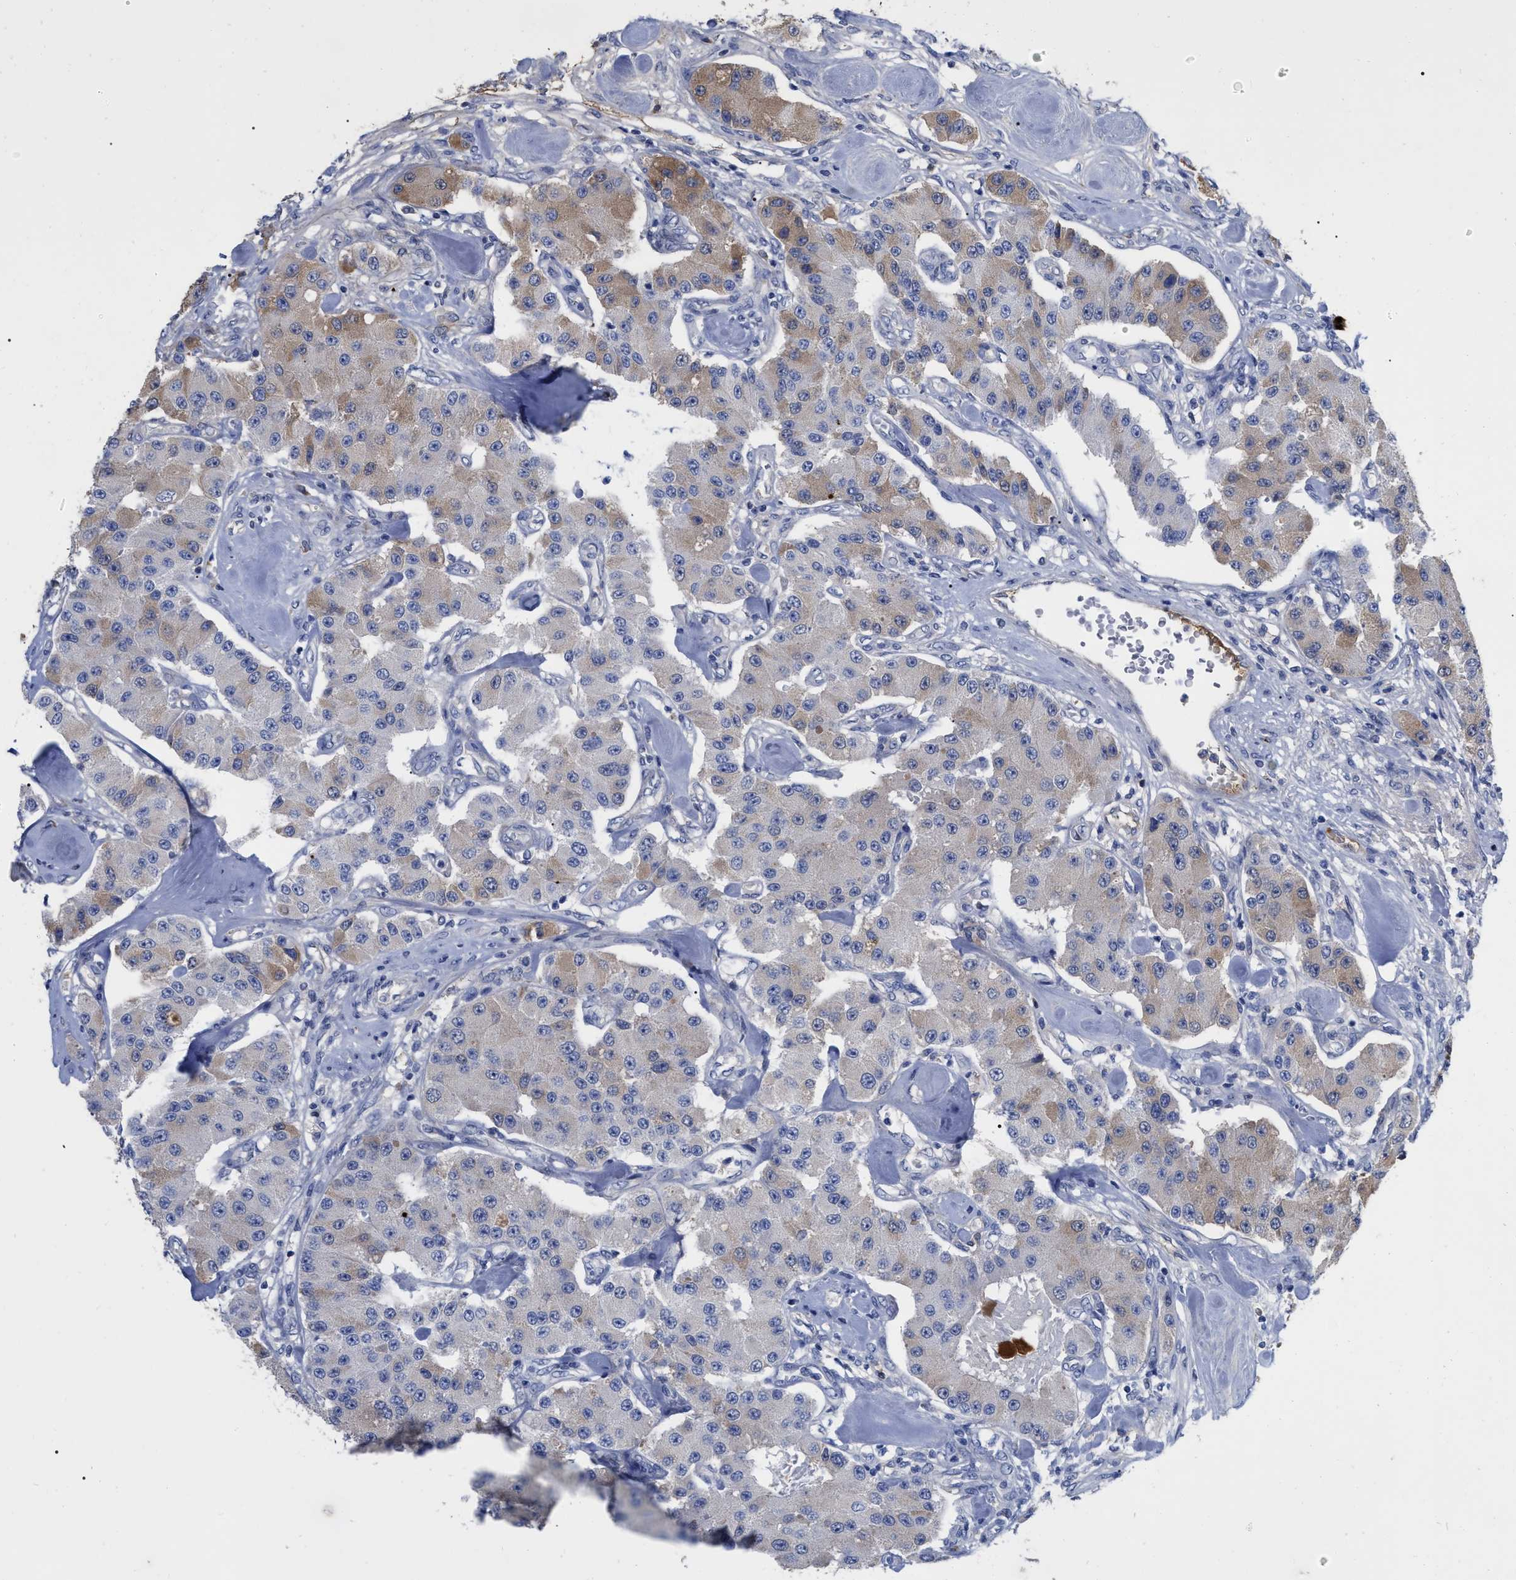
{"staining": {"intensity": "moderate", "quantity": "<25%", "location": "cytoplasmic/membranous"}, "tissue": "carcinoid", "cell_type": "Tumor cells", "image_type": "cancer", "snomed": [{"axis": "morphology", "description": "Carcinoid, malignant, NOS"}, {"axis": "topography", "description": "Pancreas"}], "caption": "DAB (3,3'-diaminobenzidine) immunohistochemical staining of carcinoid demonstrates moderate cytoplasmic/membranous protein positivity in about <25% of tumor cells.", "gene": "IGHV5-51", "patient": {"sex": "male", "age": 41}}